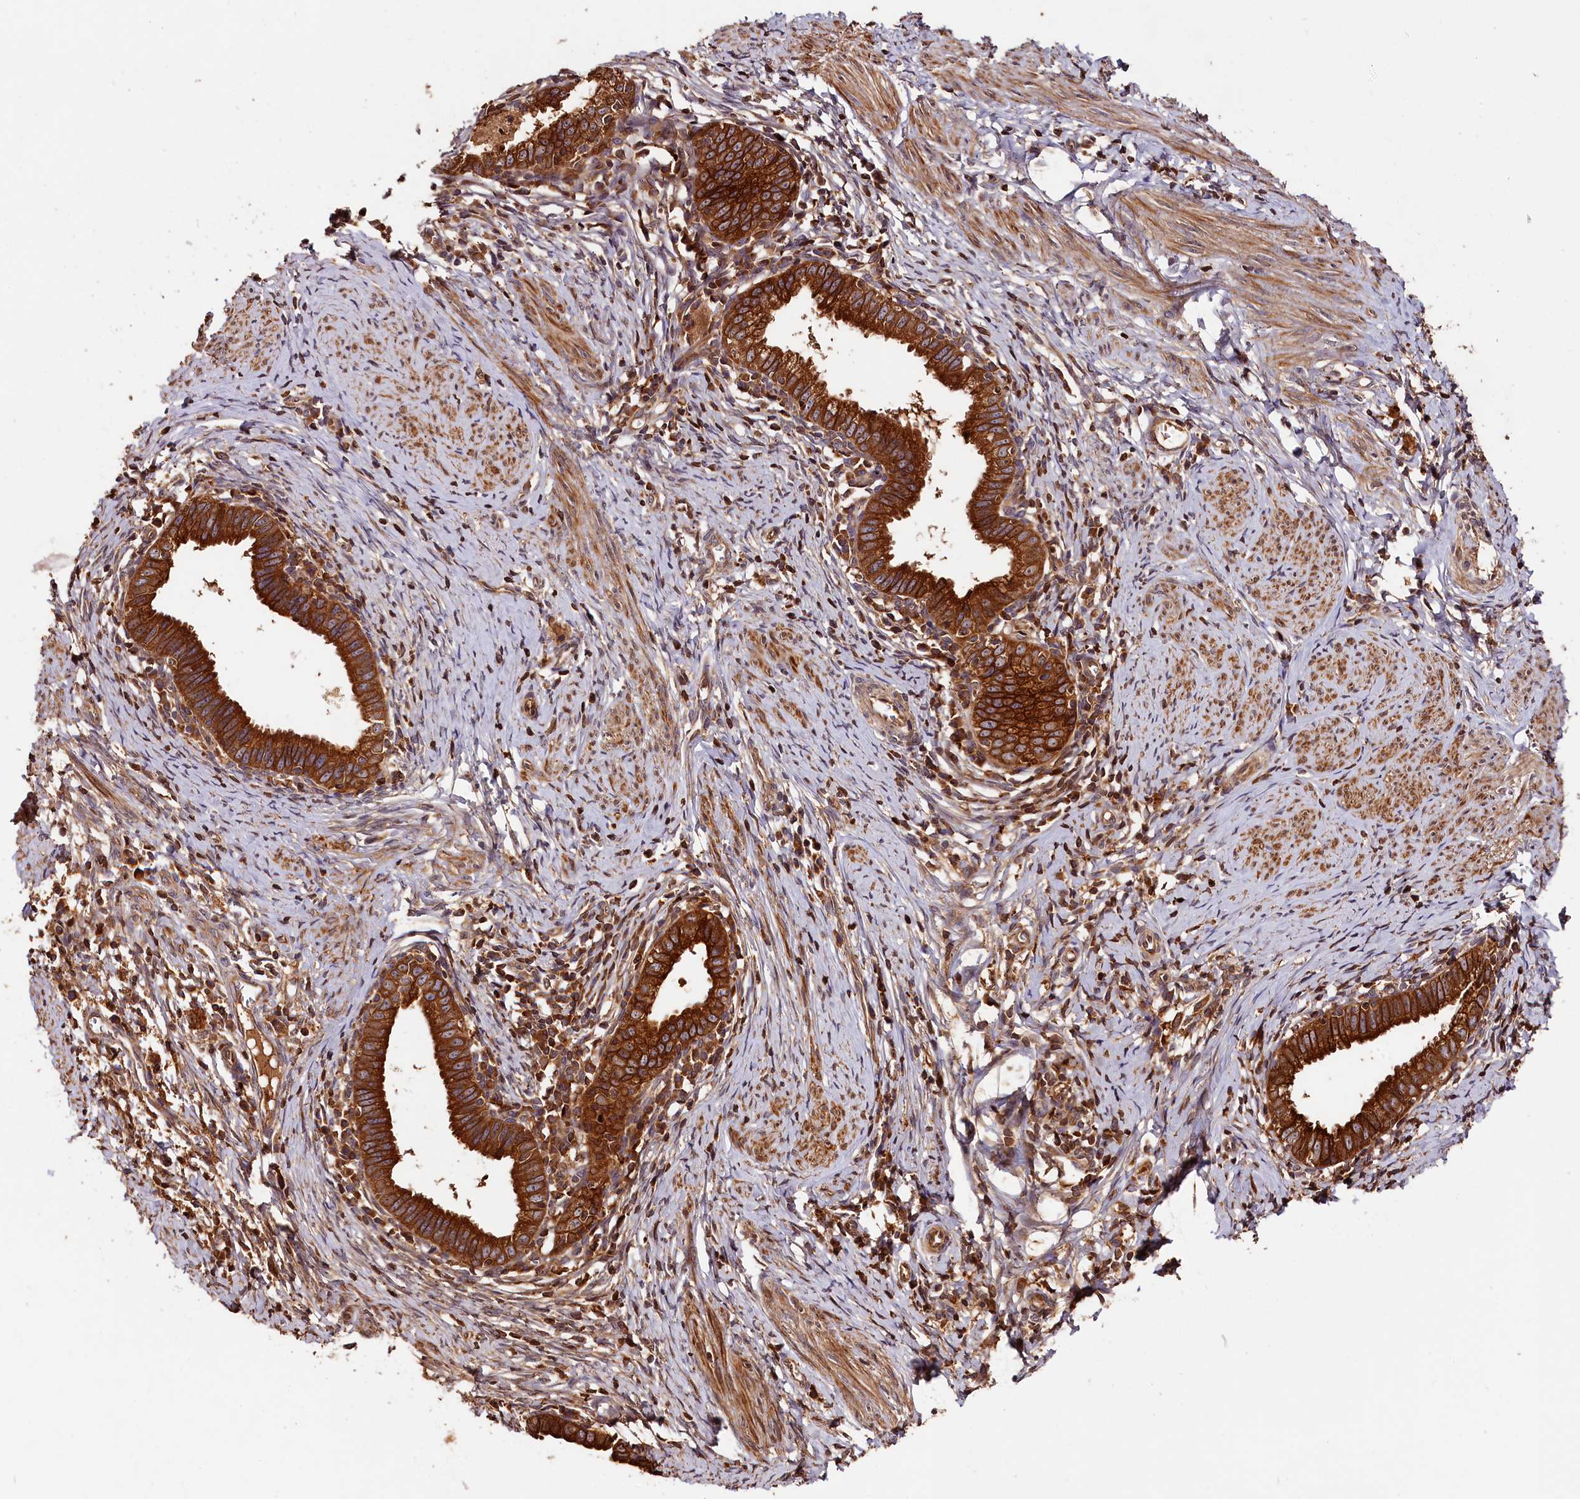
{"staining": {"intensity": "strong", "quantity": ">75%", "location": "cytoplasmic/membranous"}, "tissue": "cervical cancer", "cell_type": "Tumor cells", "image_type": "cancer", "snomed": [{"axis": "morphology", "description": "Adenocarcinoma, NOS"}, {"axis": "topography", "description": "Cervix"}], "caption": "An image of human cervical cancer stained for a protein demonstrates strong cytoplasmic/membranous brown staining in tumor cells.", "gene": "HMOX2", "patient": {"sex": "female", "age": 36}}